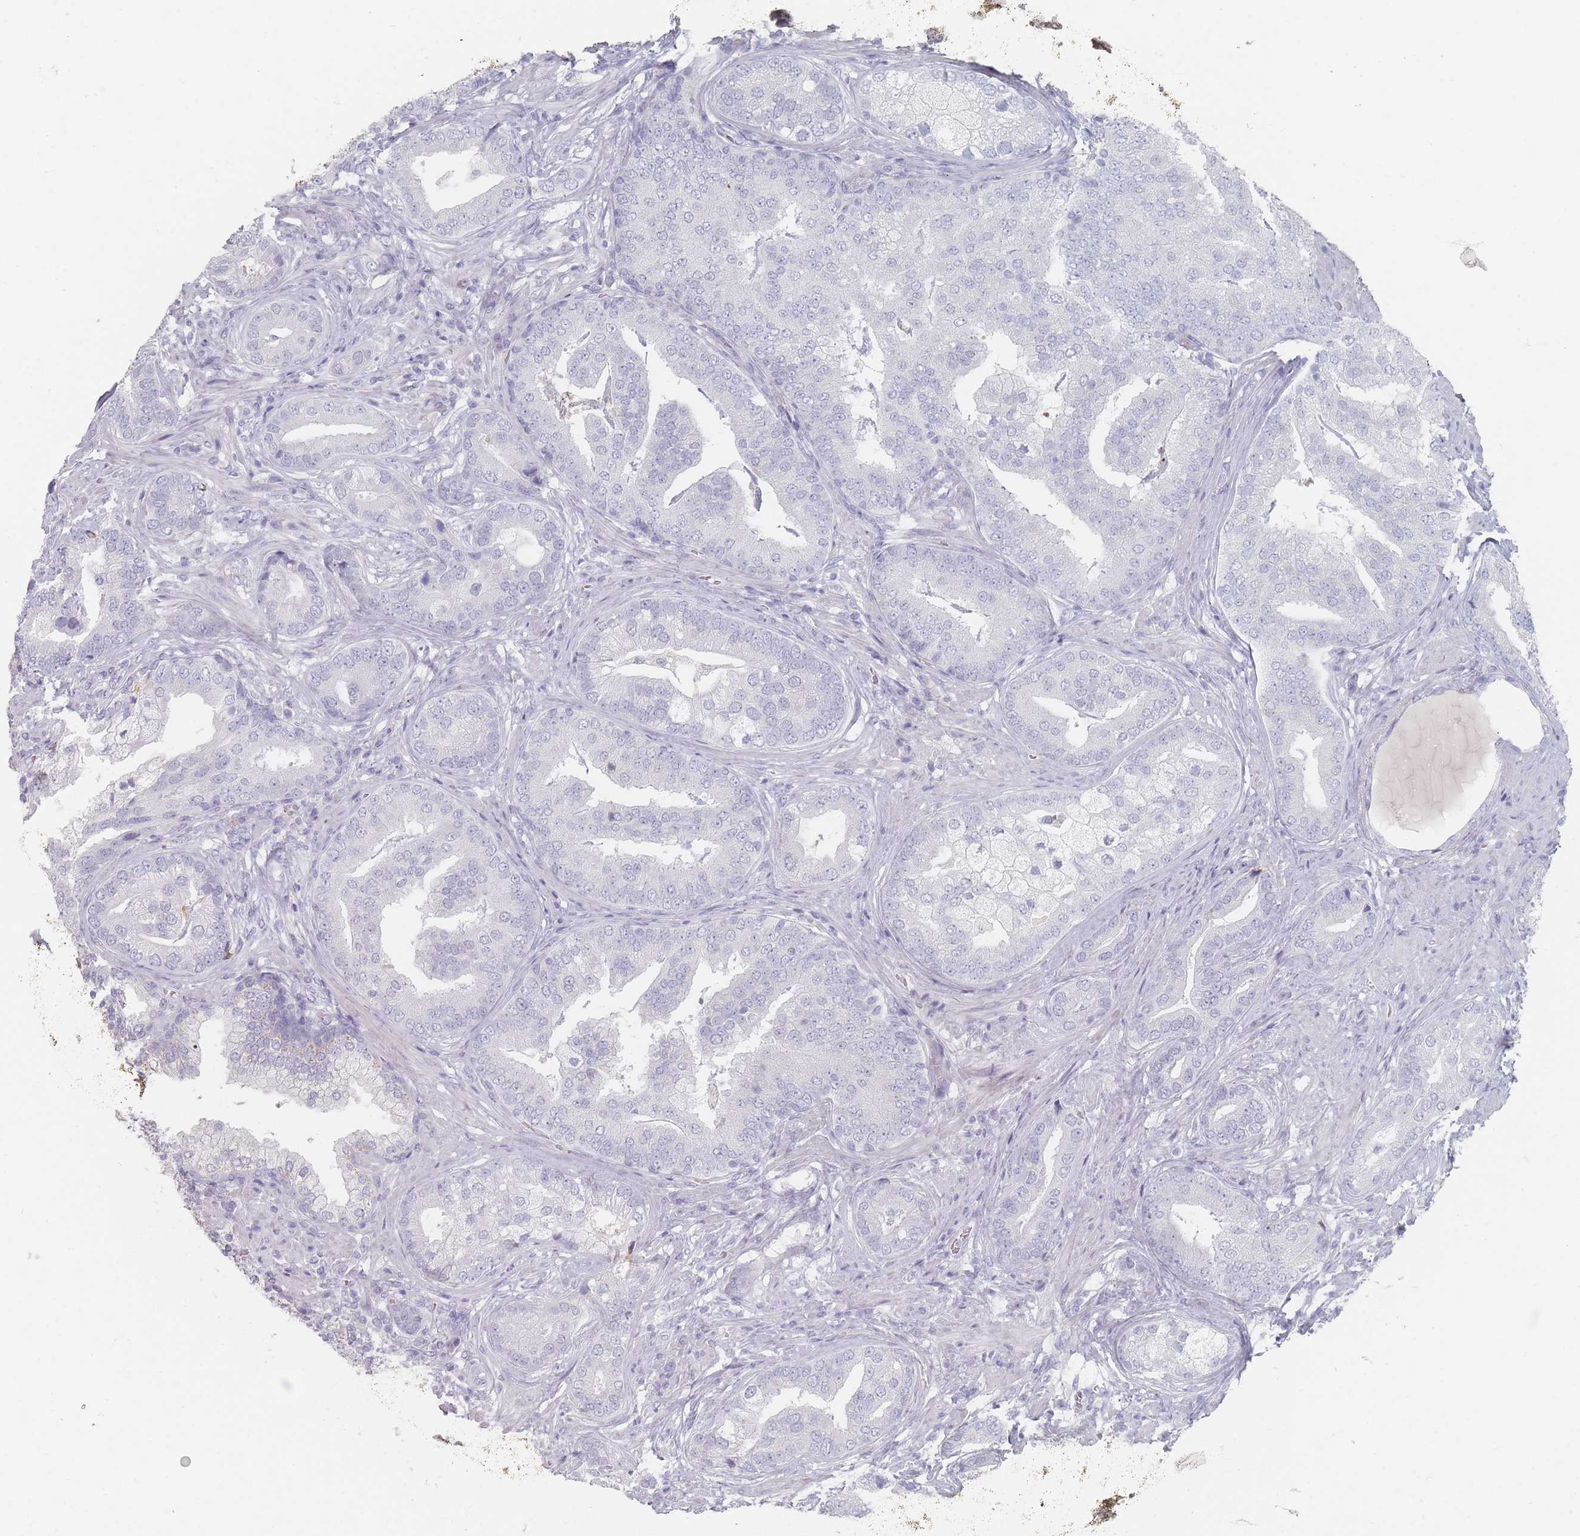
{"staining": {"intensity": "negative", "quantity": "none", "location": "none"}, "tissue": "prostate cancer", "cell_type": "Tumor cells", "image_type": "cancer", "snomed": [{"axis": "morphology", "description": "Adenocarcinoma, High grade"}, {"axis": "topography", "description": "Prostate"}], "caption": "This is an immunohistochemistry (IHC) micrograph of high-grade adenocarcinoma (prostate). There is no positivity in tumor cells.", "gene": "HELZ2", "patient": {"sex": "male", "age": 55}}